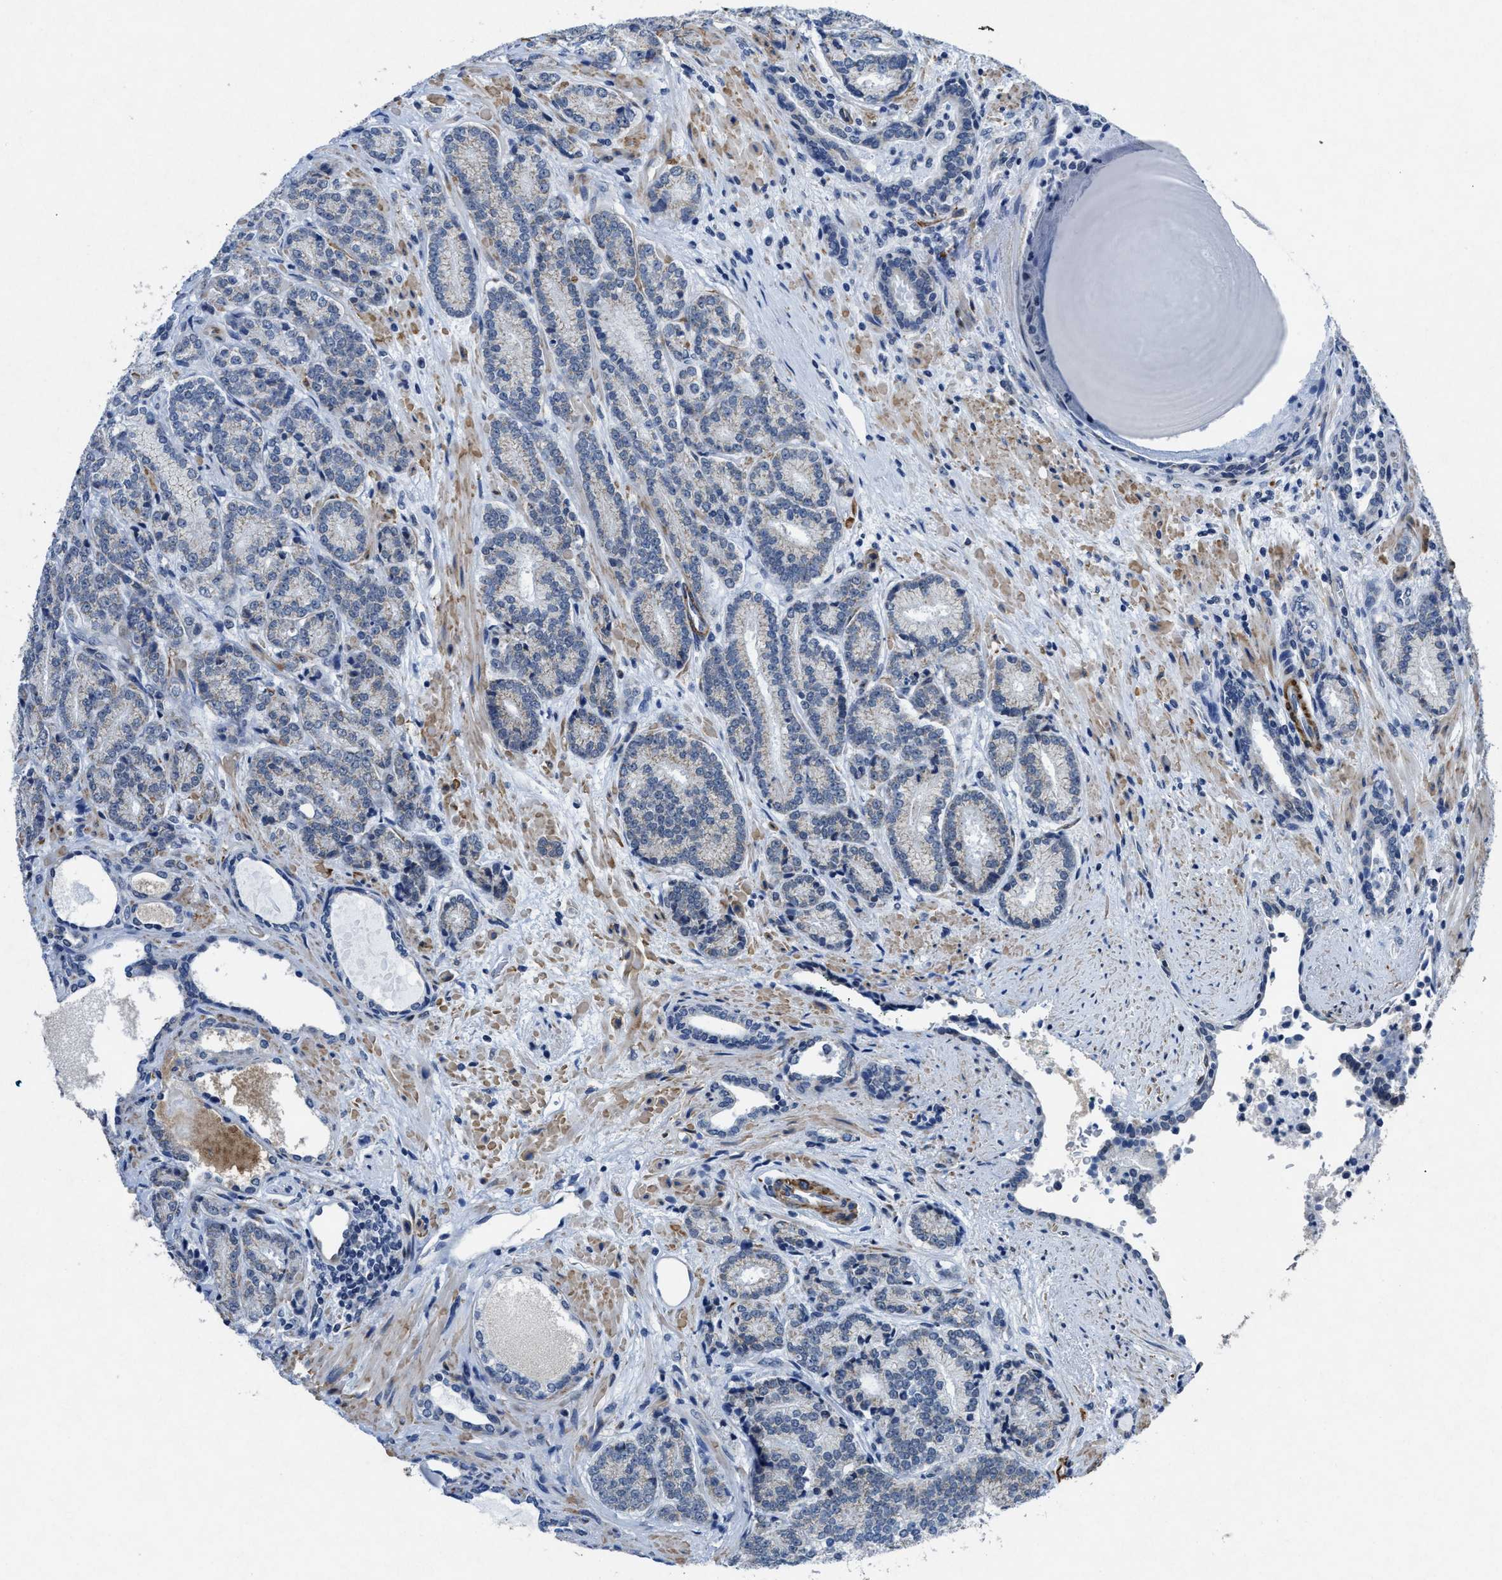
{"staining": {"intensity": "negative", "quantity": "none", "location": "none"}, "tissue": "prostate cancer", "cell_type": "Tumor cells", "image_type": "cancer", "snomed": [{"axis": "morphology", "description": "Adenocarcinoma, High grade"}, {"axis": "topography", "description": "Prostate"}], "caption": "This is an IHC image of human prostate cancer. There is no expression in tumor cells.", "gene": "ID3", "patient": {"sex": "male", "age": 61}}